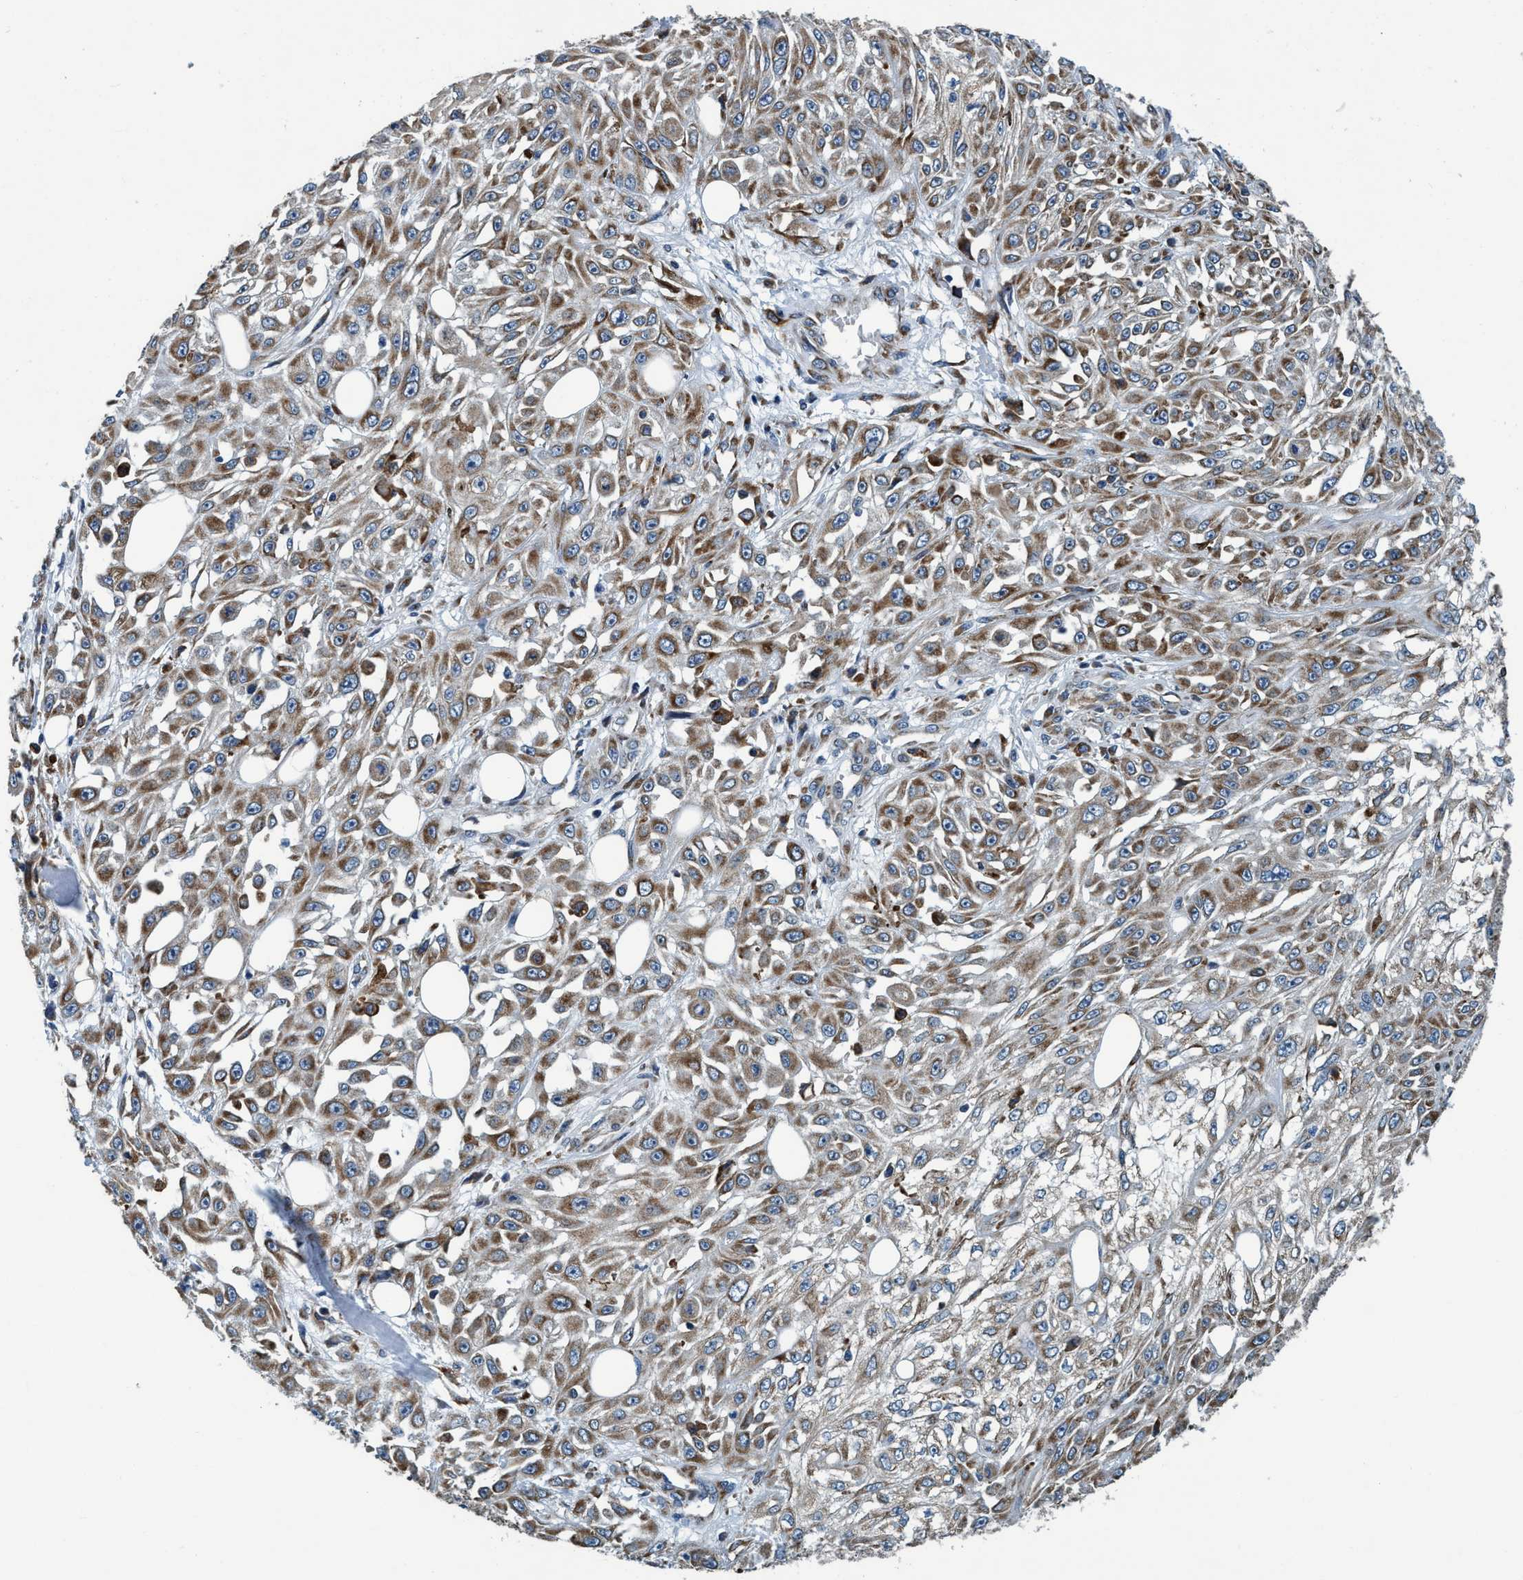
{"staining": {"intensity": "moderate", "quantity": ">75%", "location": "cytoplasmic/membranous"}, "tissue": "skin cancer", "cell_type": "Tumor cells", "image_type": "cancer", "snomed": [{"axis": "morphology", "description": "Squamous cell carcinoma, NOS"}, {"axis": "morphology", "description": "Squamous cell carcinoma, metastatic, NOS"}, {"axis": "topography", "description": "Skin"}, {"axis": "topography", "description": "Lymph node"}], "caption": "Human skin cancer stained with a protein marker displays moderate staining in tumor cells.", "gene": "ARMC9", "patient": {"sex": "male", "age": 75}}